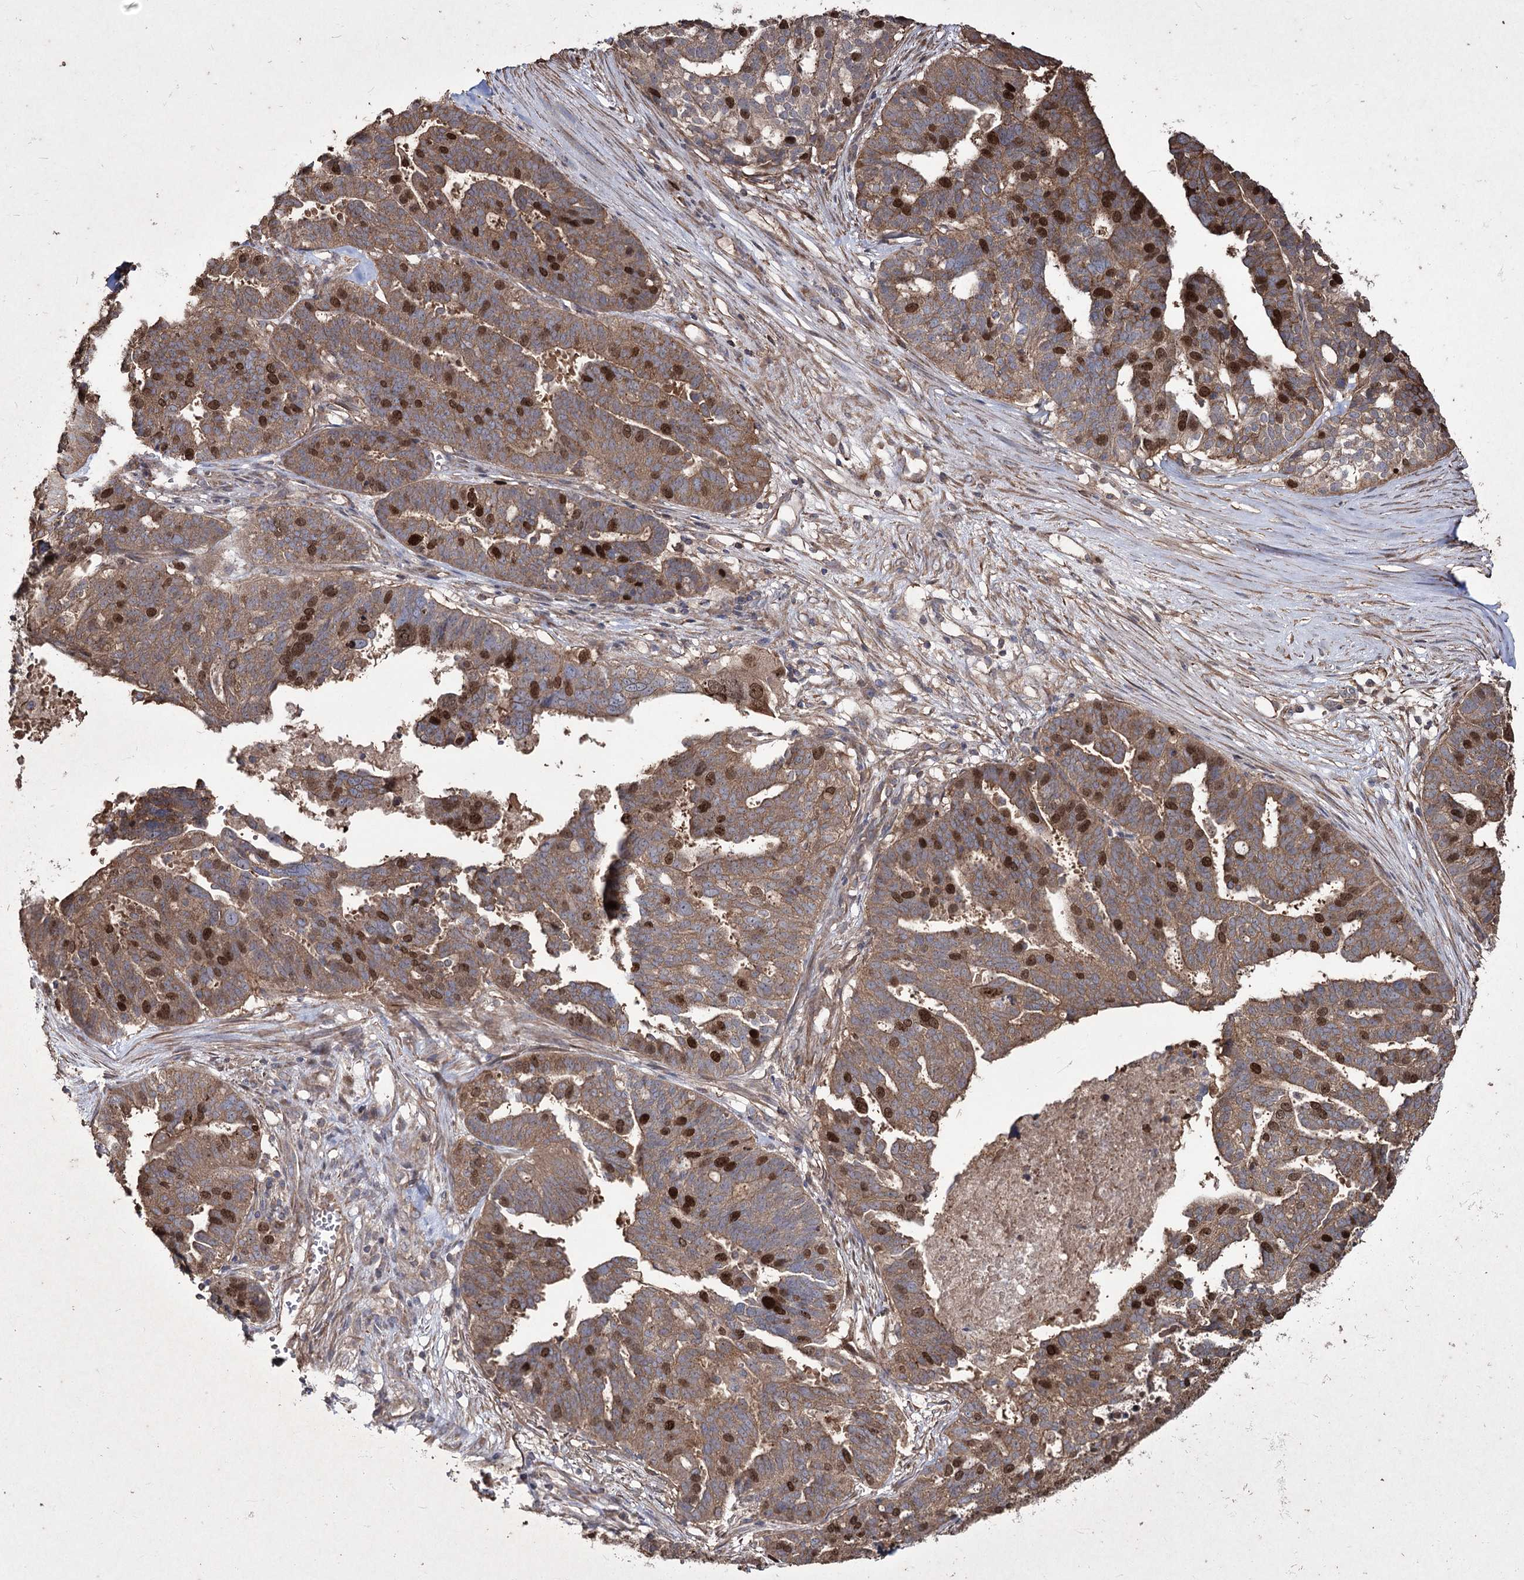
{"staining": {"intensity": "moderate", "quantity": ">75%", "location": "cytoplasmic/membranous,nuclear"}, "tissue": "ovarian cancer", "cell_type": "Tumor cells", "image_type": "cancer", "snomed": [{"axis": "morphology", "description": "Cystadenocarcinoma, serous, NOS"}, {"axis": "topography", "description": "Ovary"}], "caption": "Protein expression analysis of human serous cystadenocarcinoma (ovarian) reveals moderate cytoplasmic/membranous and nuclear positivity in about >75% of tumor cells.", "gene": "PRC1", "patient": {"sex": "female", "age": 59}}